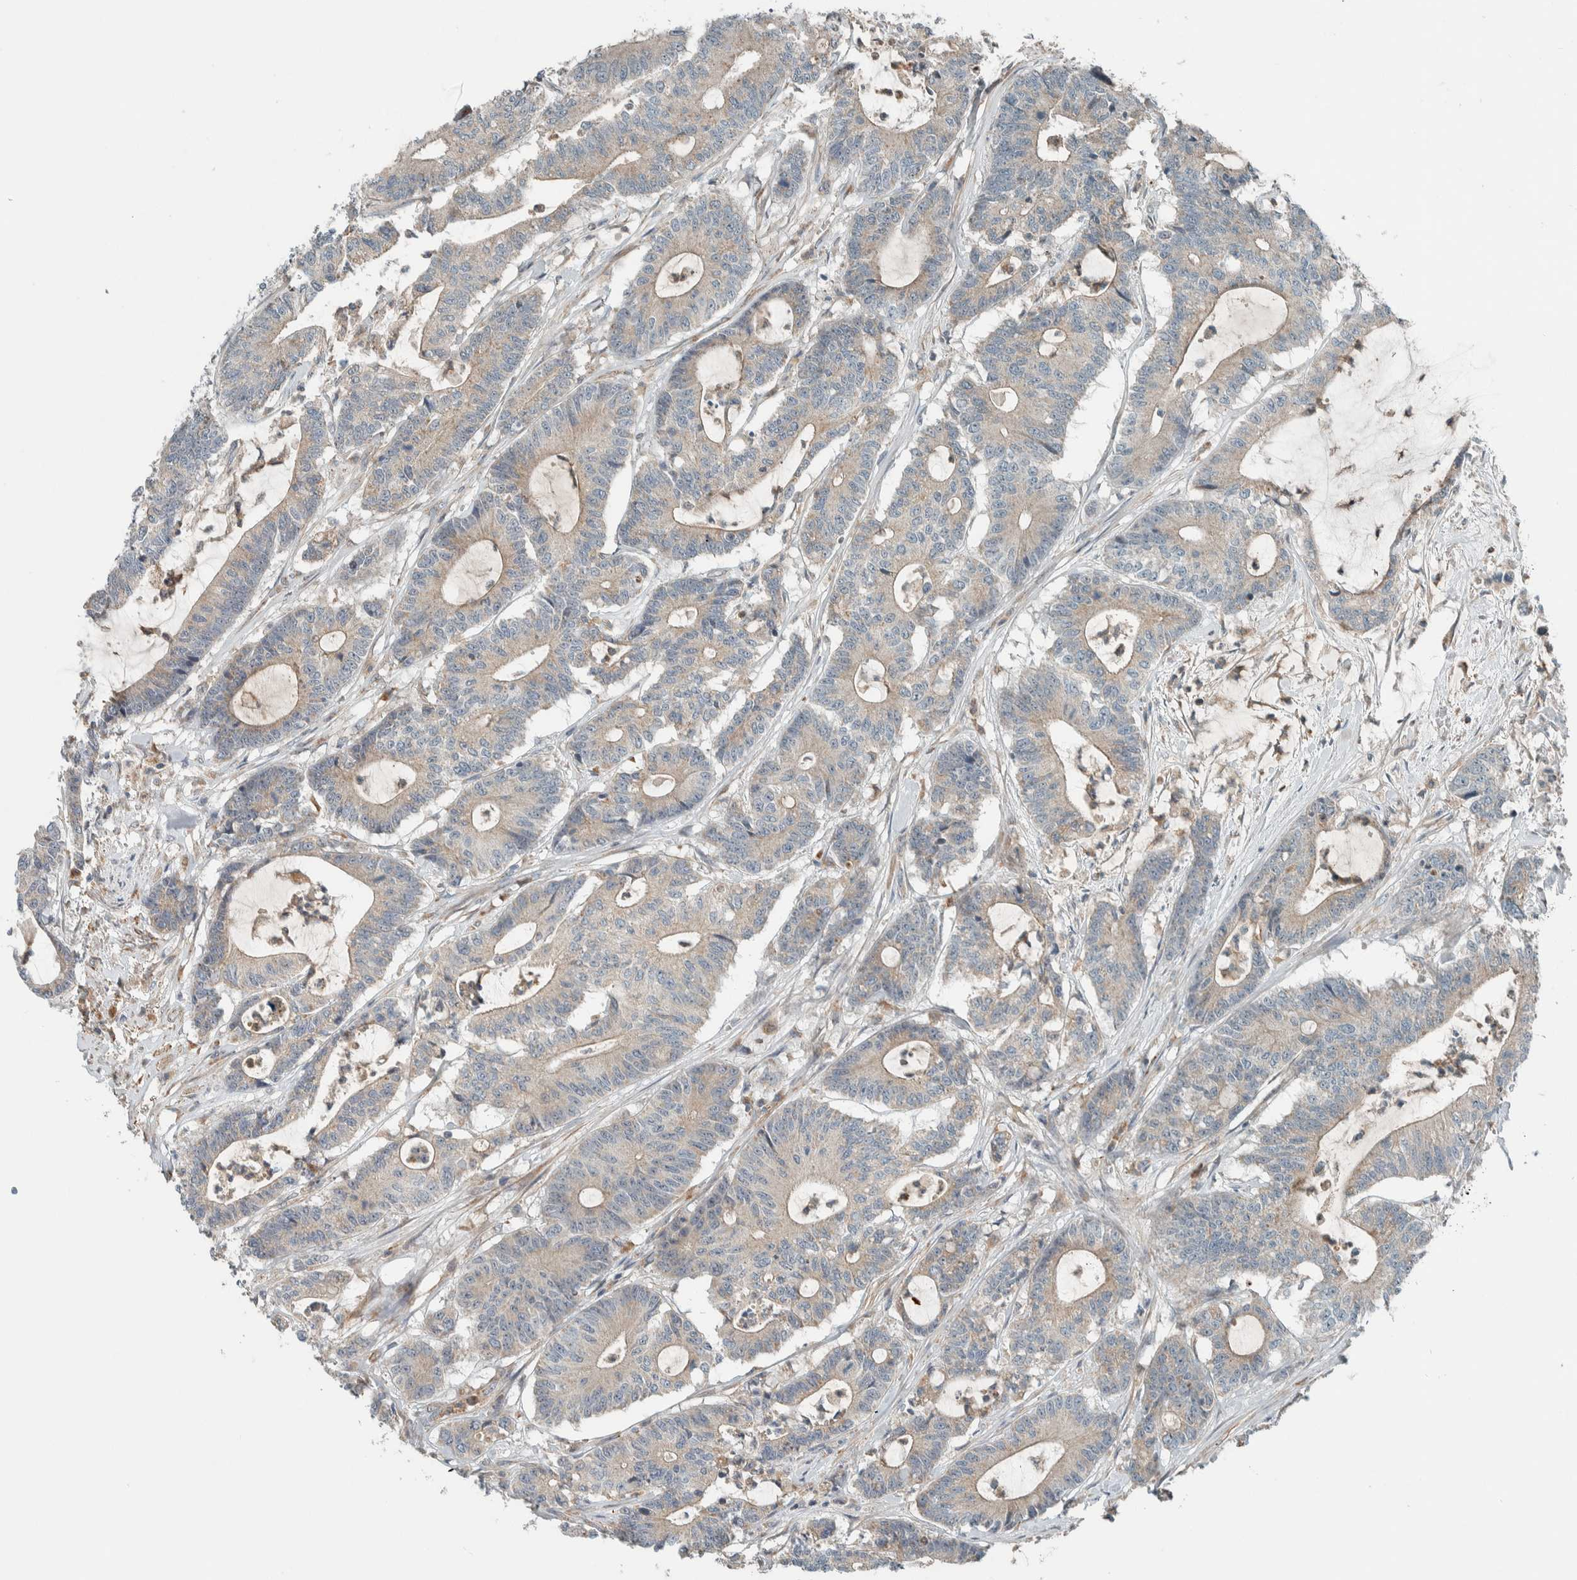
{"staining": {"intensity": "weak", "quantity": "25%-75%", "location": "cytoplasmic/membranous"}, "tissue": "colorectal cancer", "cell_type": "Tumor cells", "image_type": "cancer", "snomed": [{"axis": "morphology", "description": "Adenocarcinoma, NOS"}, {"axis": "topography", "description": "Colon"}], "caption": "IHC histopathology image of human adenocarcinoma (colorectal) stained for a protein (brown), which displays low levels of weak cytoplasmic/membranous expression in about 25%-75% of tumor cells.", "gene": "SLFN12L", "patient": {"sex": "female", "age": 84}}